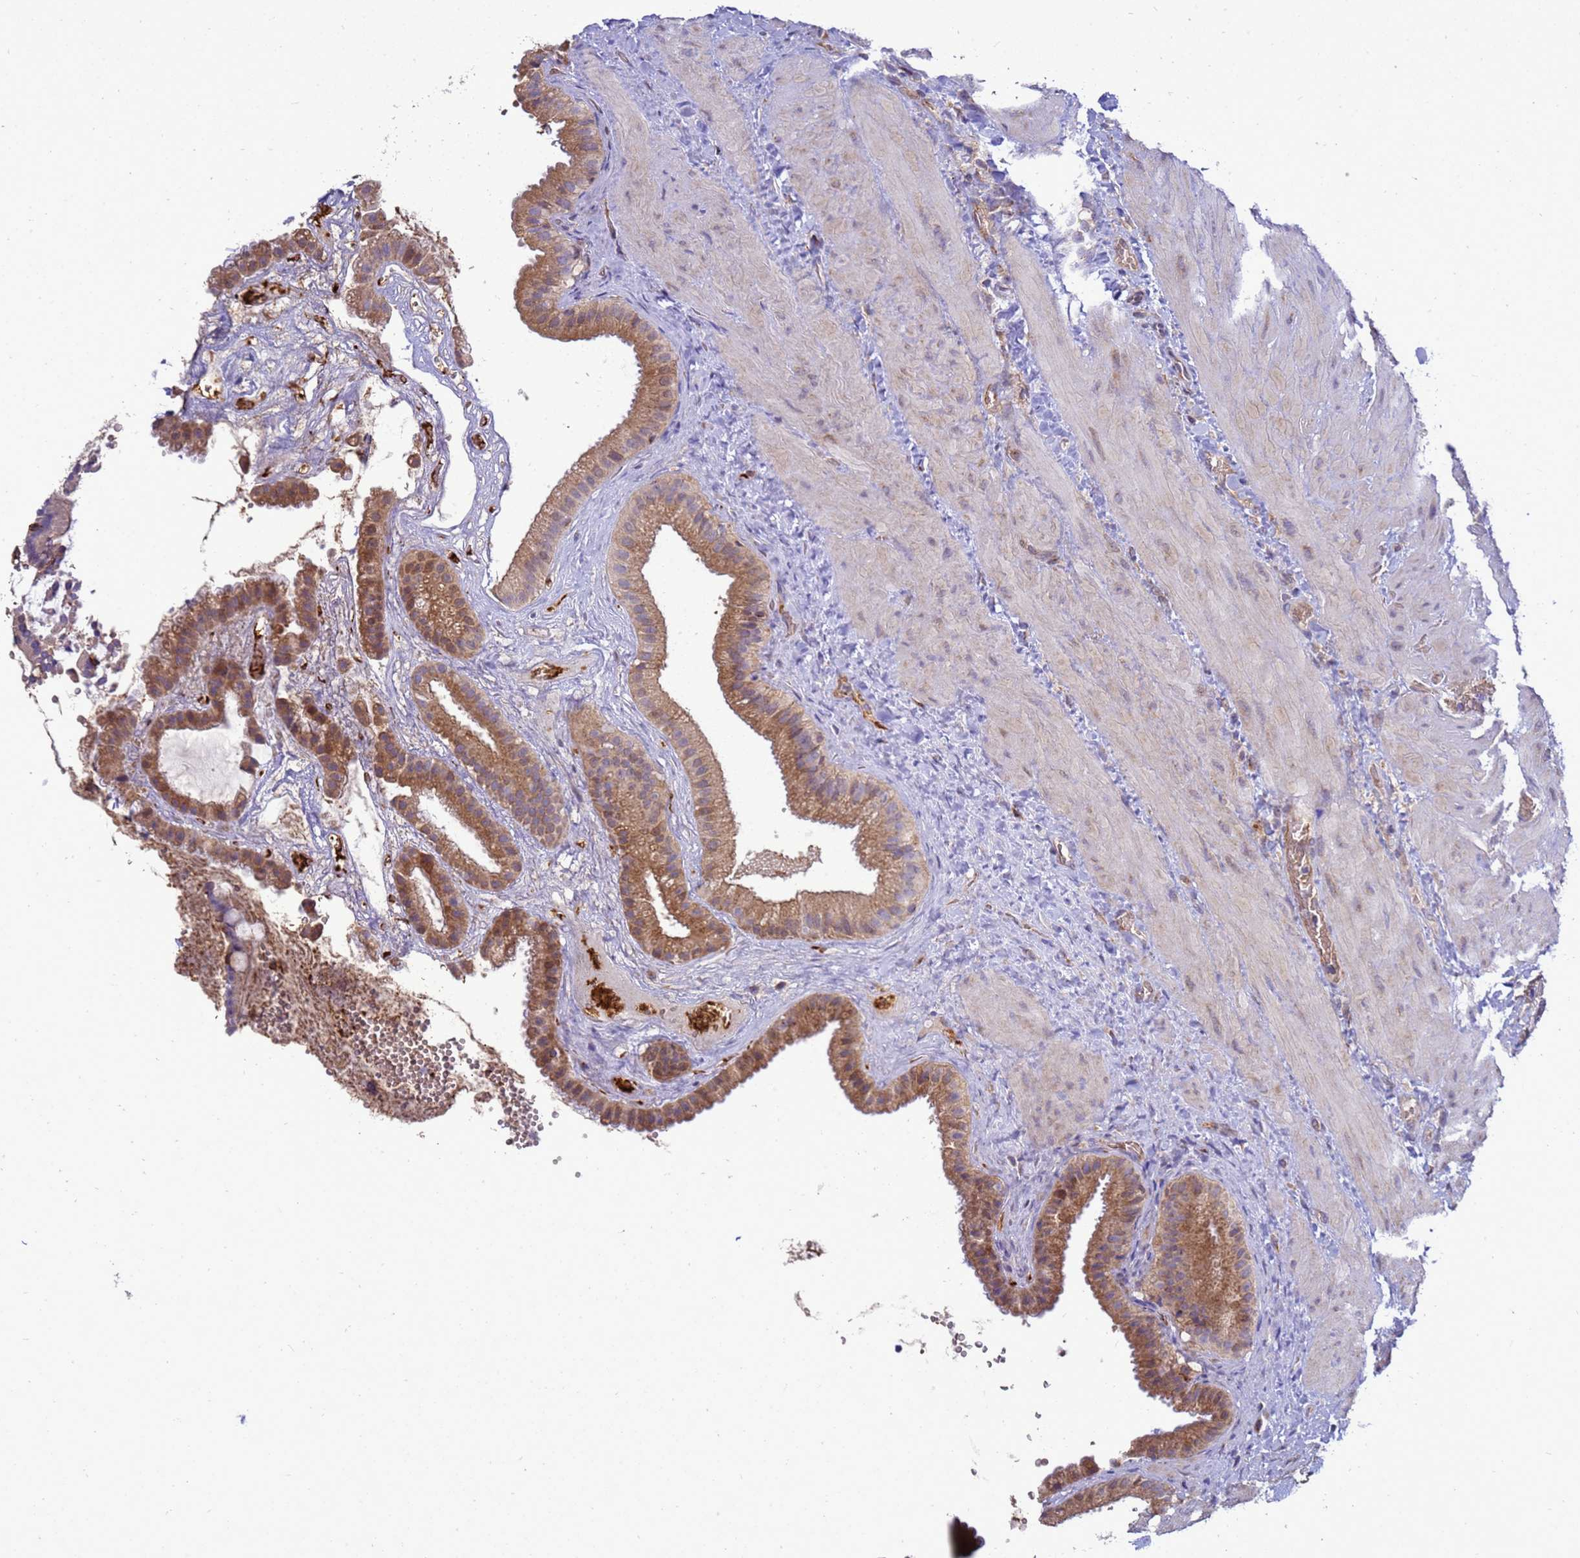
{"staining": {"intensity": "moderate", "quantity": ">75%", "location": "cytoplasmic/membranous"}, "tissue": "gallbladder", "cell_type": "Glandular cells", "image_type": "normal", "snomed": [{"axis": "morphology", "description": "Normal tissue, NOS"}, {"axis": "topography", "description": "Gallbladder"}], "caption": "Immunohistochemistry (IHC) (DAB (3,3'-diaminobenzidine)) staining of unremarkable human gallbladder exhibits moderate cytoplasmic/membranous protein expression in about >75% of glandular cells.", "gene": "EIF4EBP3", "patient": {"sex": "male", "age": 55}}